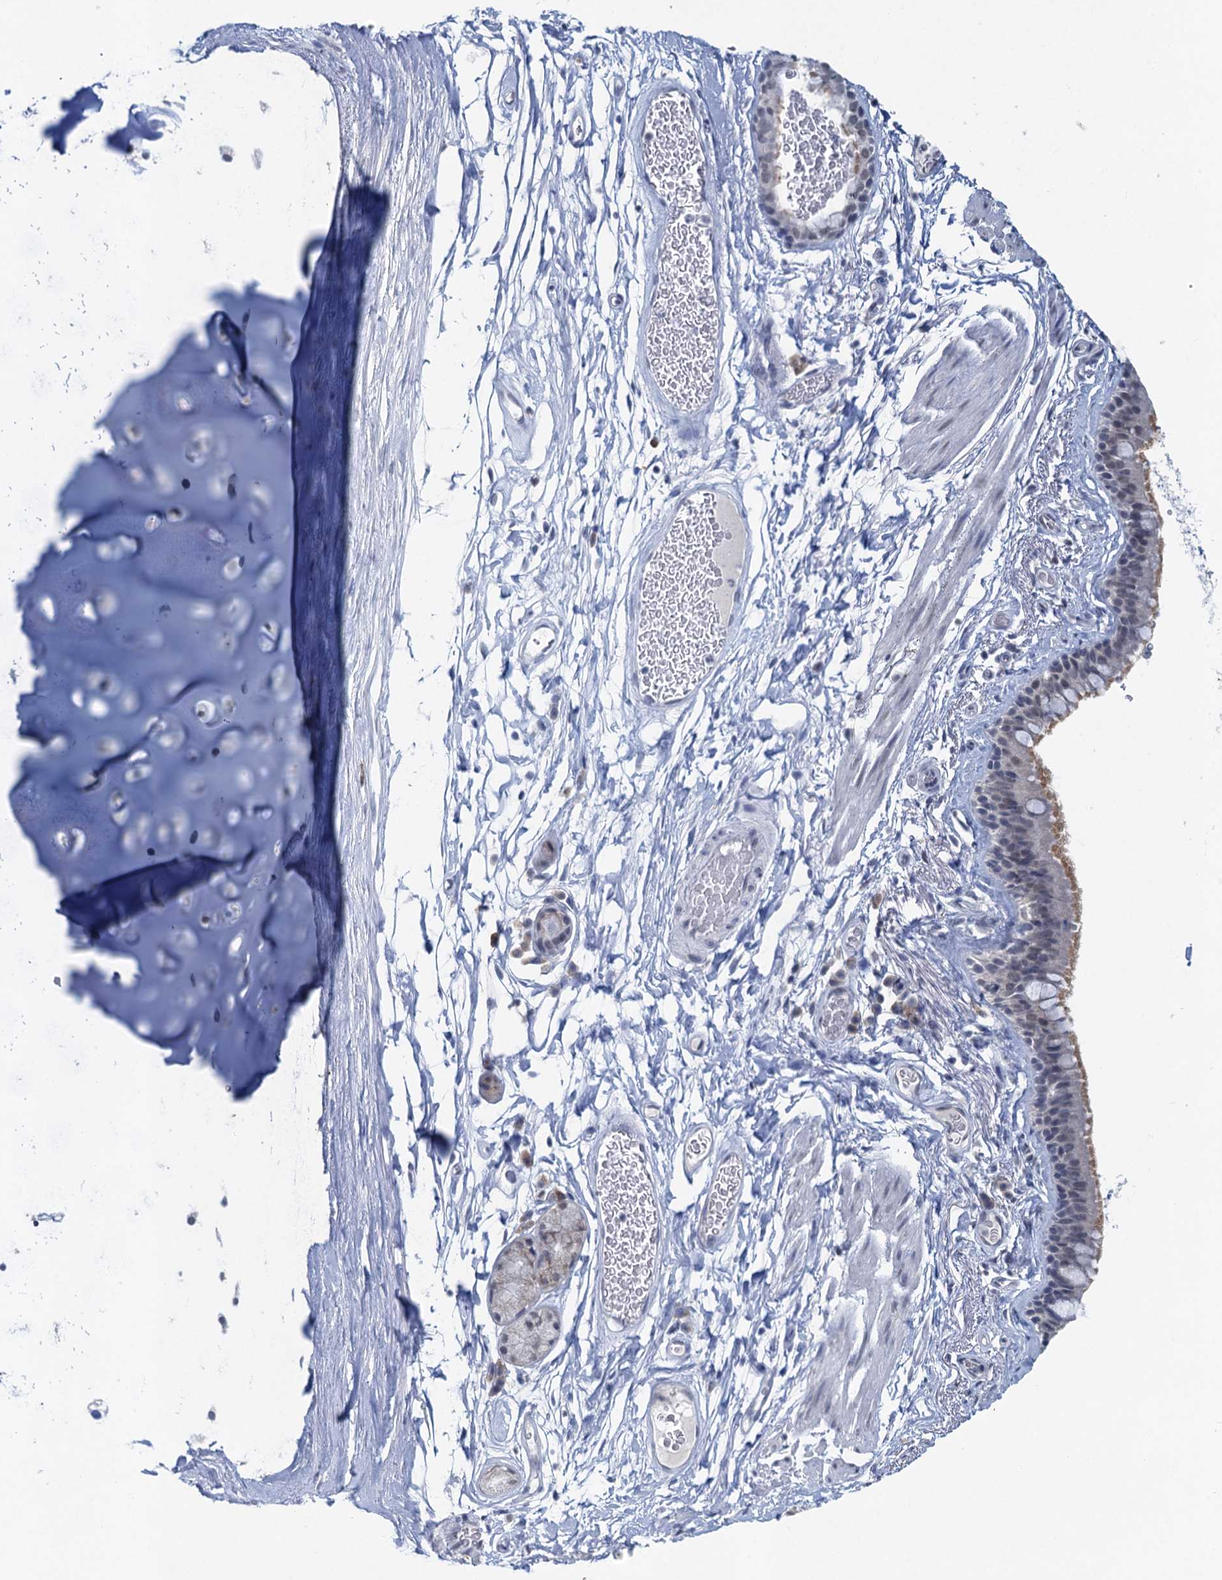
{"staining": {"intensity": "weak", "quantity": "<25%", "location": "cytoplasmic/membranous"}, "tissue": "bronchus", "cell_type": "Respiratory epithelial cells", "image_type": "normal", "snomed": [{"axis": "morphology", "description": "Normal tissue, NOS"}, {"axis": "topography", "description": "Cartilage tissue"}], "caption": "Micrograph shows no protein staining in respiratory epithelial cells of normal bronchus.", "gene": "ENSG00000230707", "patient": {"sex": "male", "age": 63}}